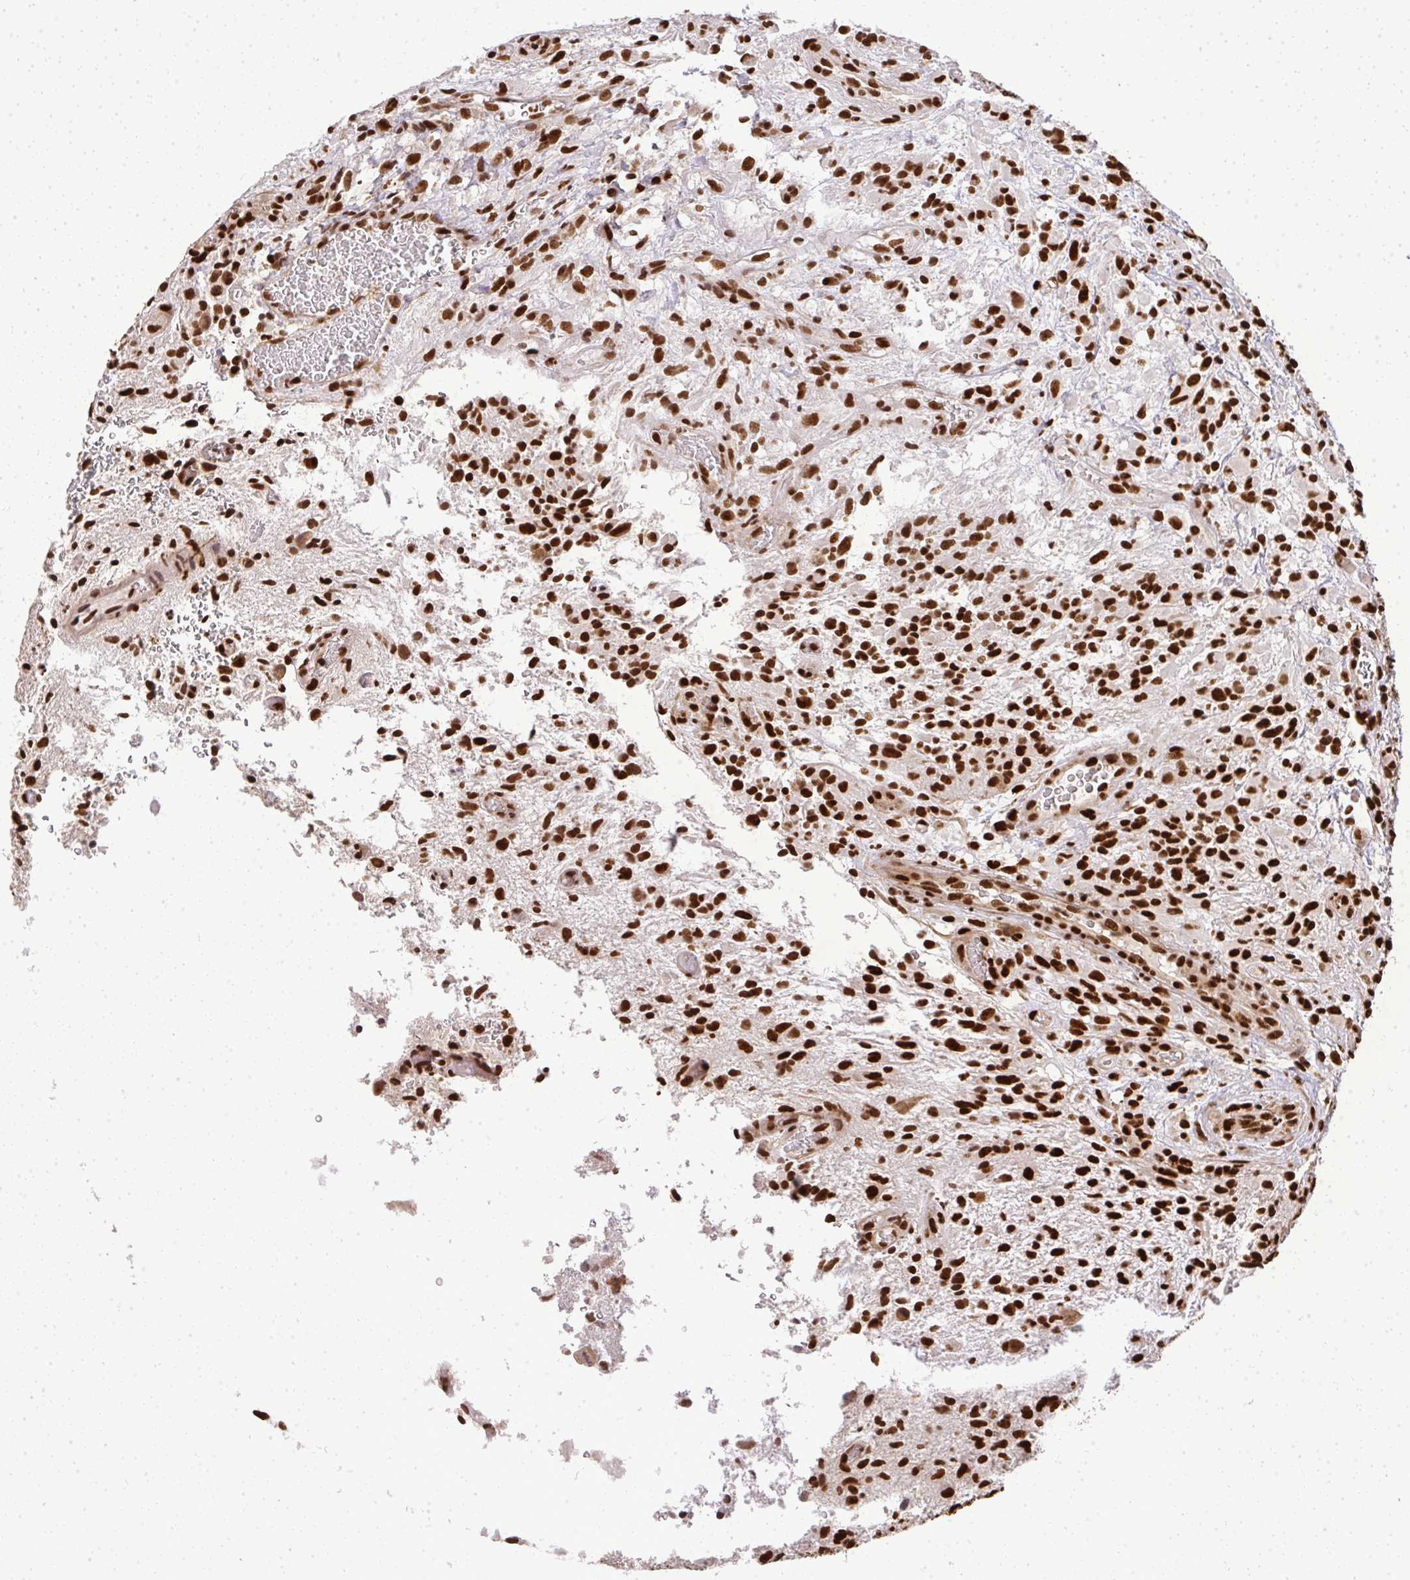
{"staining": {"intensity": "strong", "quantity": ">75%", "location": "nuclear"}, "tissue": "glioma", "cell_type": "Tumor cells", "image_type": "cancer", "snomed": [{"axis": "morphology", "description": "Glioma, malignant, High grade"}, {"axis": "topography", "description": "Brain"}], "caption": "Immunohistochemical staining of human glioma reveals high levels of strong nuclear positivity in about >75% of tumor cells. (DAB (3,3'-diaminobenzidine) IHC with brightfield microscopy, high magnification).", "gene": "U2AF1", "patient": {"sex": "male", "age": 71}}